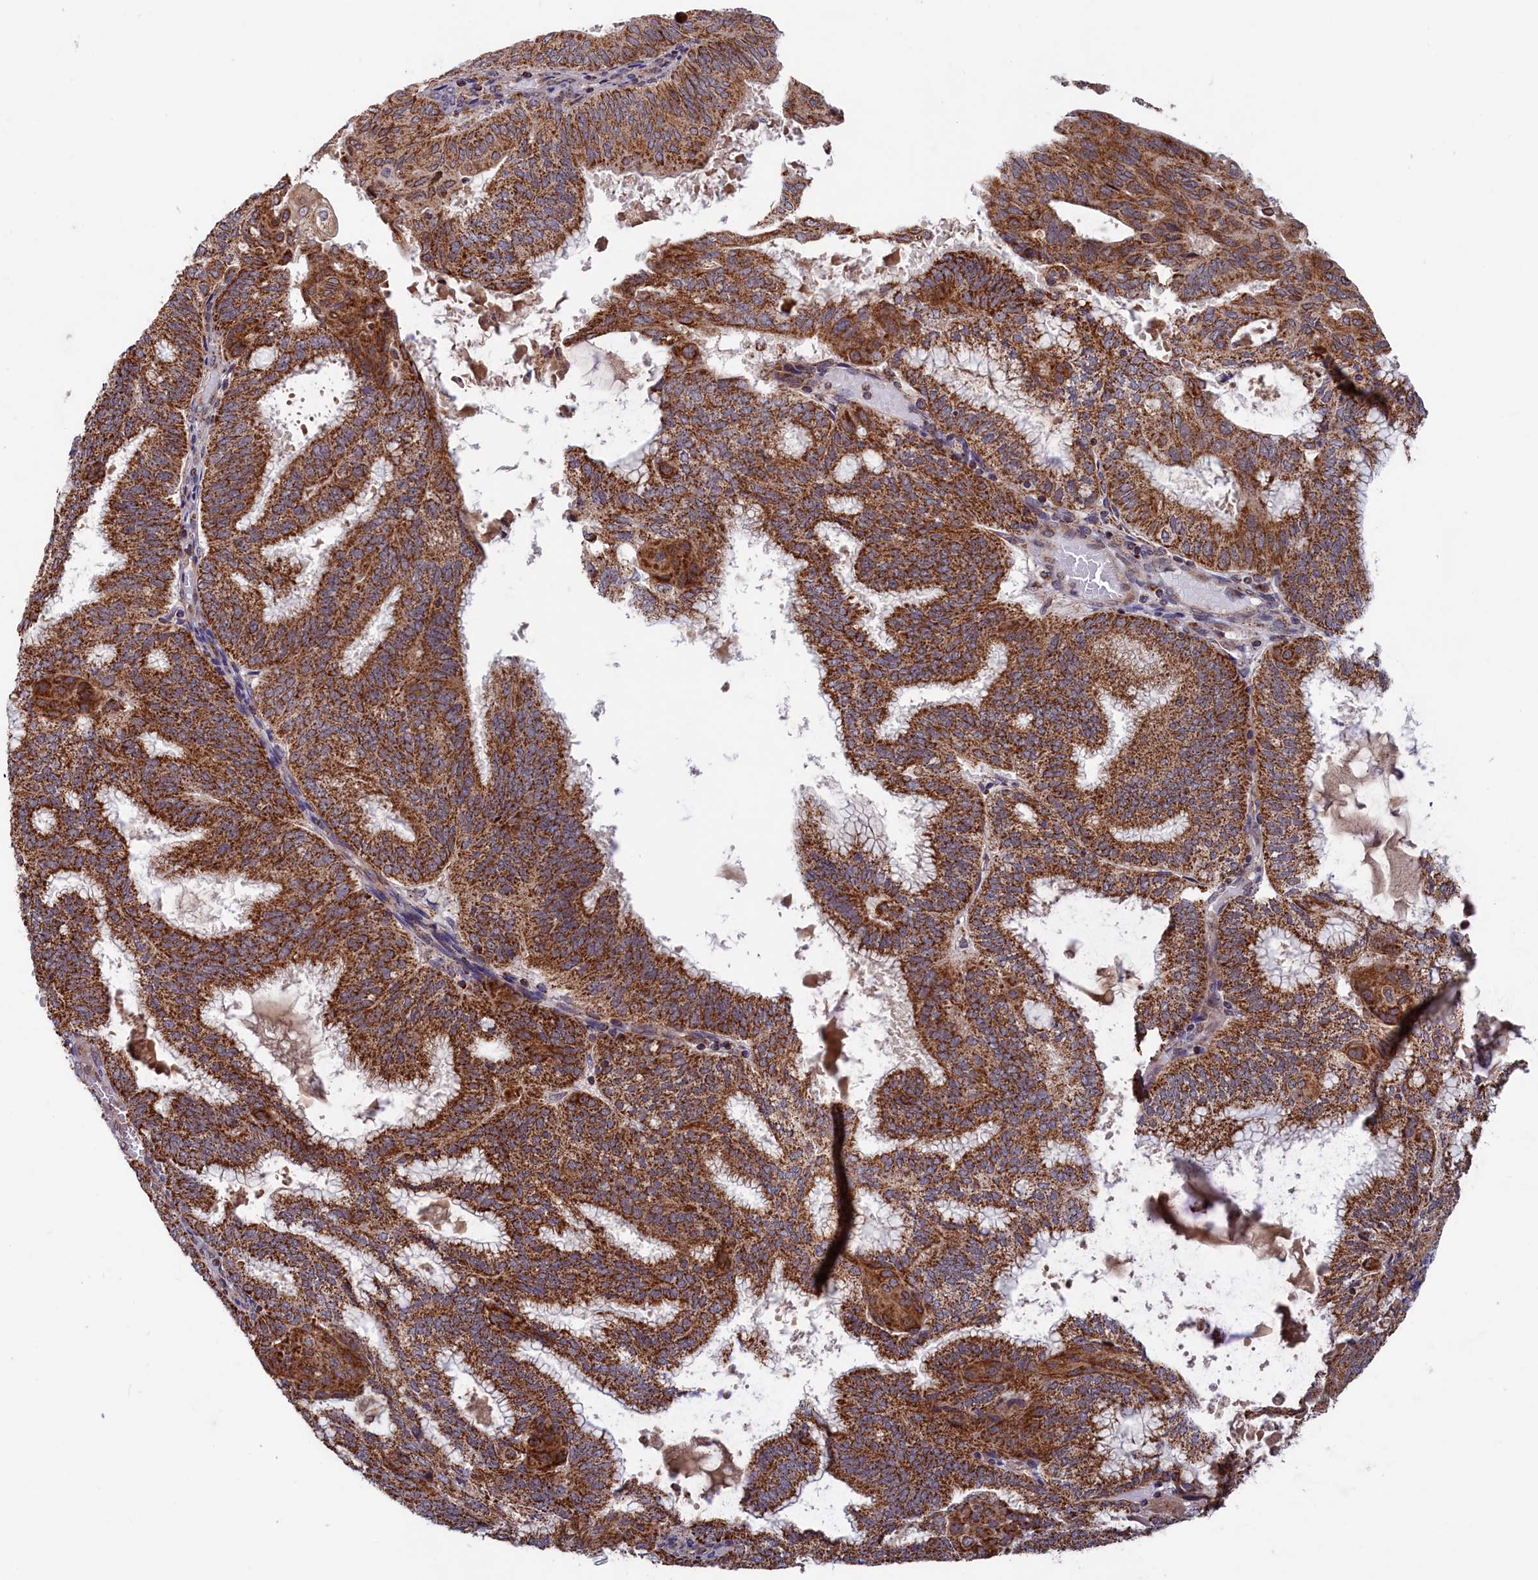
{"staining": {"intensity": "strong", "quantity": ">75%", "location": "cytoplasmic/membranous"}, "tissue": "endometrial cancer", "cell_type": "Tumor cells", "image_type": "cancer", "snomed": [{"axis": "morphology", "description": "Adenocarcinoma, NOS"}, {"axis": "topography", "description": "Endometrium"}], "caption": "Endometrial cancer stained with a brown dye shows strong cytoplasmic/membranous positive staining in approximately >75% of tumor cells.", "gene": "DUS3L", "patient": {"sex": "female", "age": 49}}